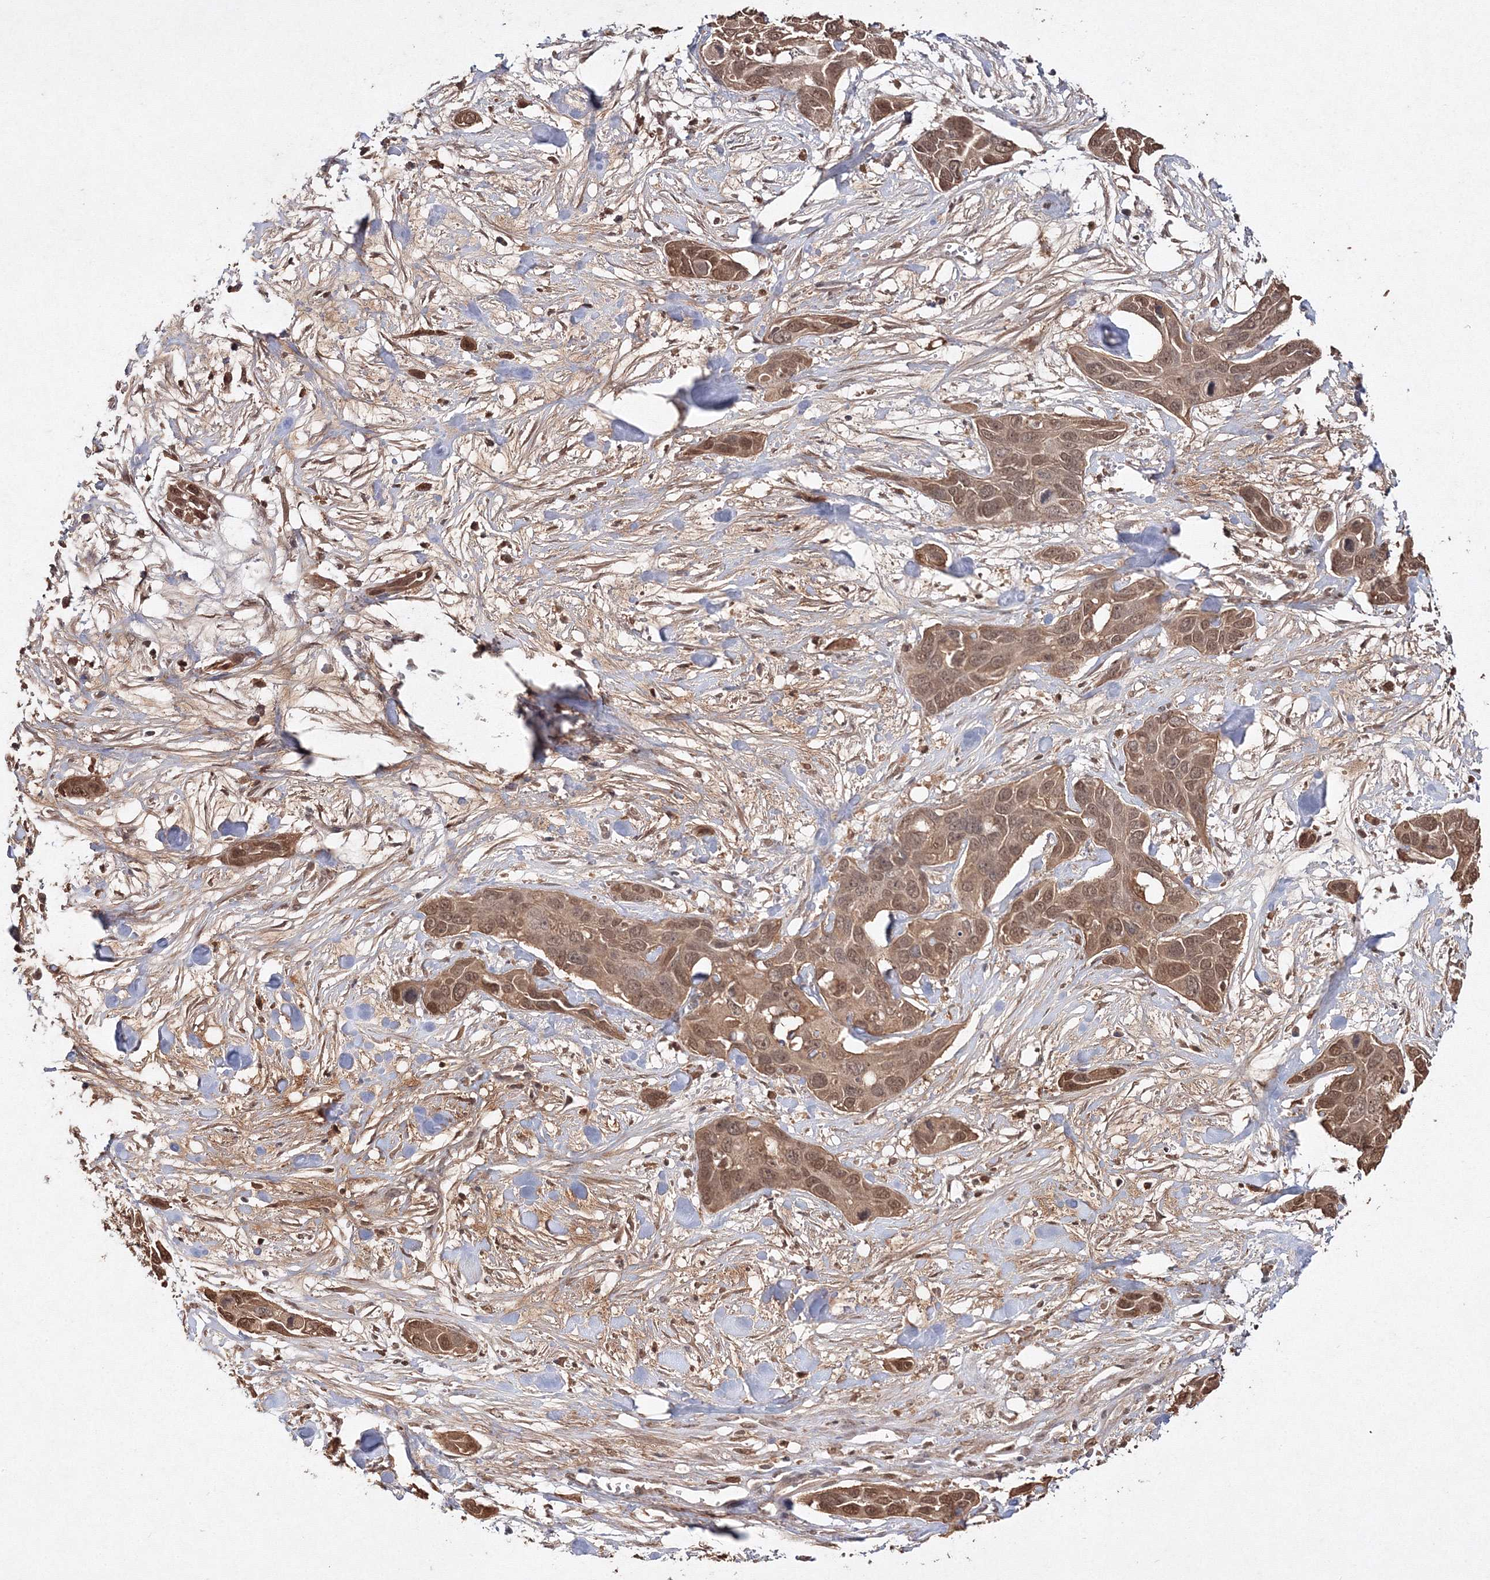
{"staining": {"intensity": "moderate", "quantity": ">75%", "location": "cytoplasmic/membranous,nuclear"}, "tissue": "pancreatic cancer", "cell_type": "Tumor cells", "image_type": "cancer", "snomed": [{"axis": "morphology", "description": "Adenocarcinoma, NOS"}, {"axis": "topography", "description": "Pancreas"}], "caption": "Protein staining by immunohistochemistry (IHC) exhibits moderate cytoplasmic/membranous and nuclear expression in approximately >75% of tumor cells in adenocarcinoma (pancreatic).", "gene": "S100A11", "patient": {"sex": "female", "age": 60}}